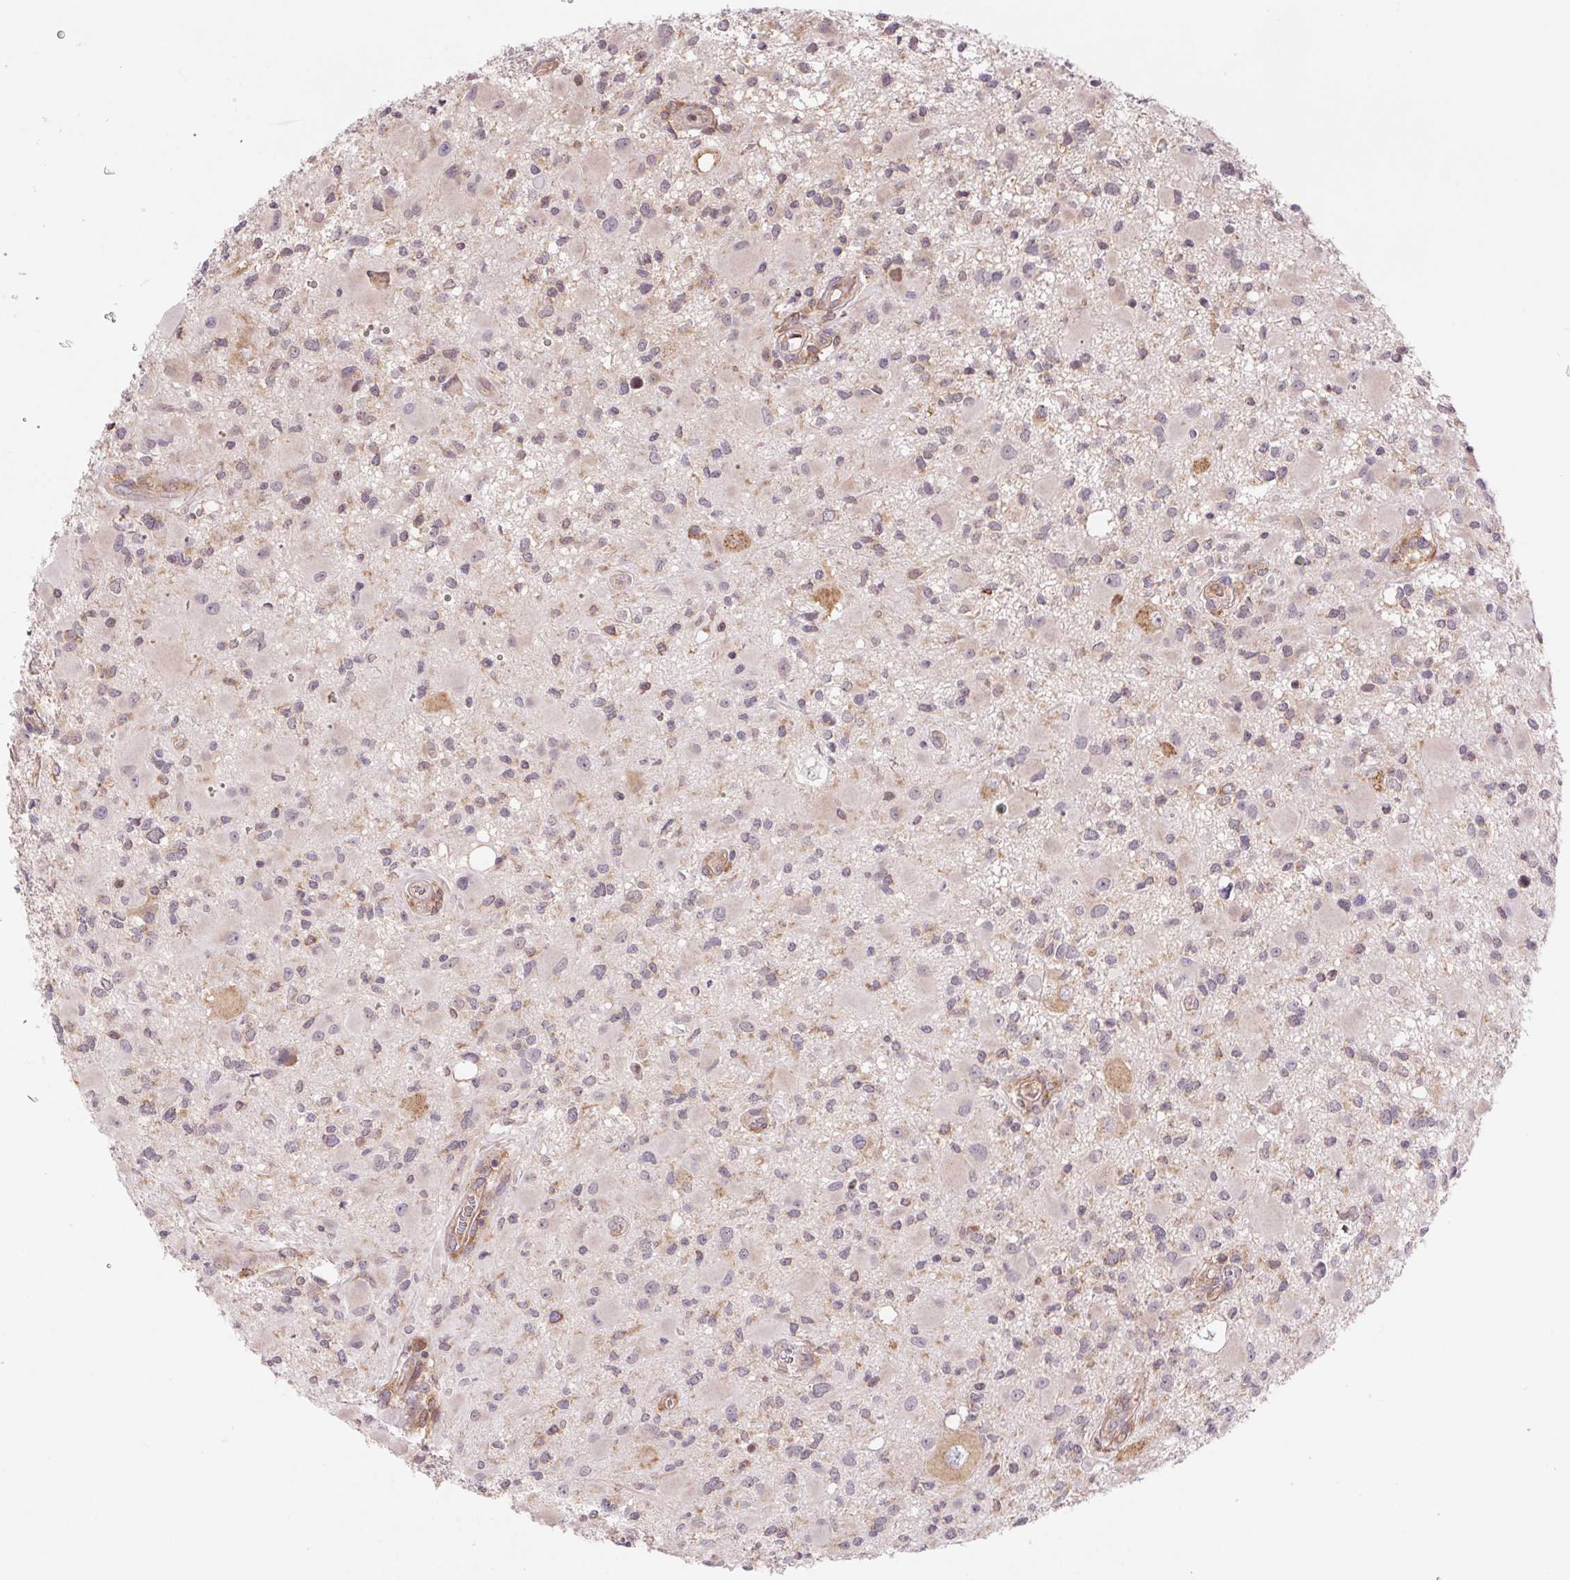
{"staining": {"intensity": "weak", "quantity": "<25%", "location": "cytoplasmic/membranous,nuclear"}, "tissue": "glioma", "cell_type": "Tumor cells", "image_type": "cancer", "snomed": [{"axis": "morphology", "description": "Glioma, malignant, High grade"}, {"axis": "topography", "description": "Brain"}], "caption": "Tumor cells show no significant protein expression in glioma.", "gene": "KLHL20", "patient": {"sex": "male", "age": 54}}